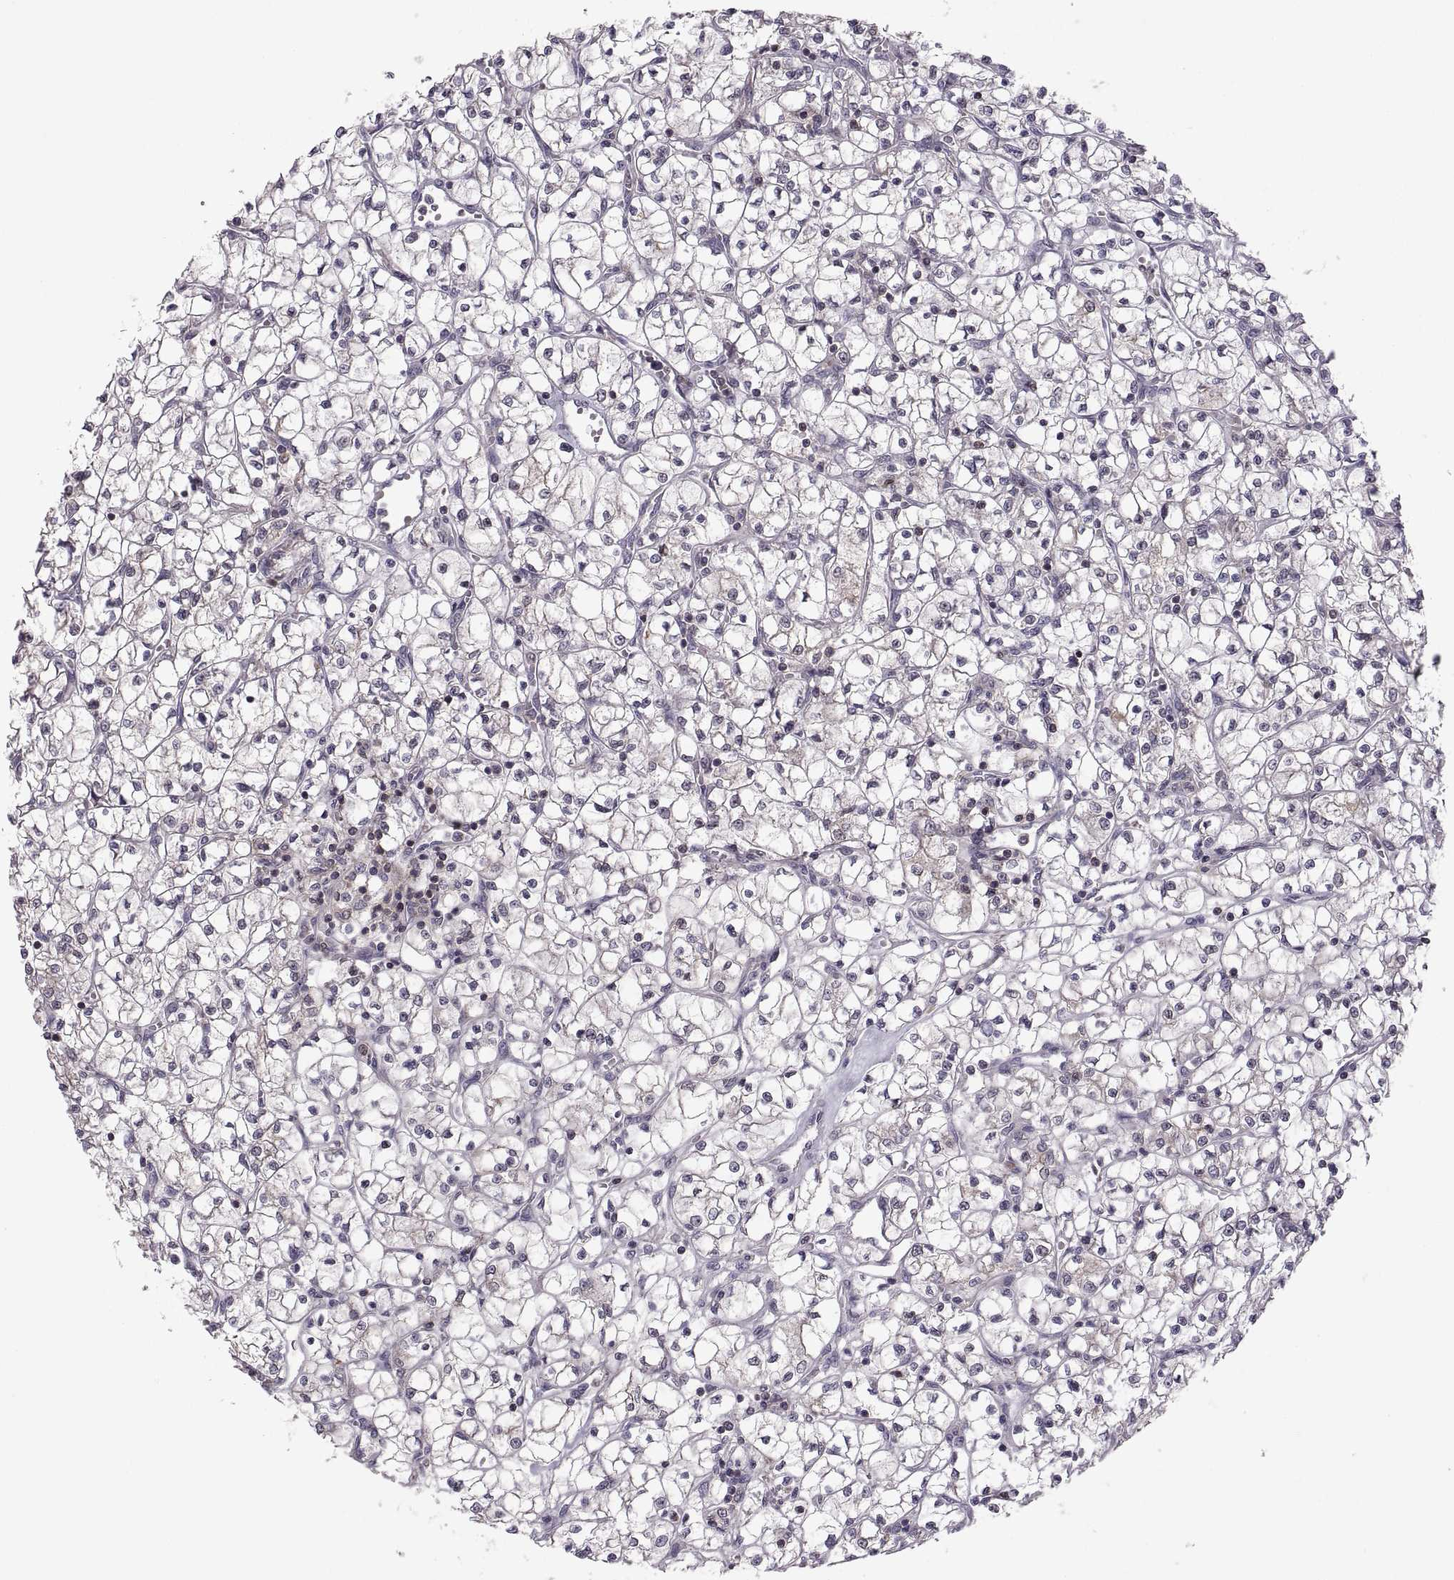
{"staining": {"intensity": "negative", "quantity": "none", "location": "none"}, "tissue": "renal cancer", "cell_type": "Tumor cells", "image_type": "cancer", "snomed": [{"axis": "morphology", "description": "Adenocarcinoma, NOS"}, {"axis": "topography", "description": "Kidney"}], "caption": "This is a photomicrograph of IHC staining of adenocarcinoma (renal), which shows no staining in tumor cells.", "gene": "EZR", "patient": {"sex": "female", "age": 64}}